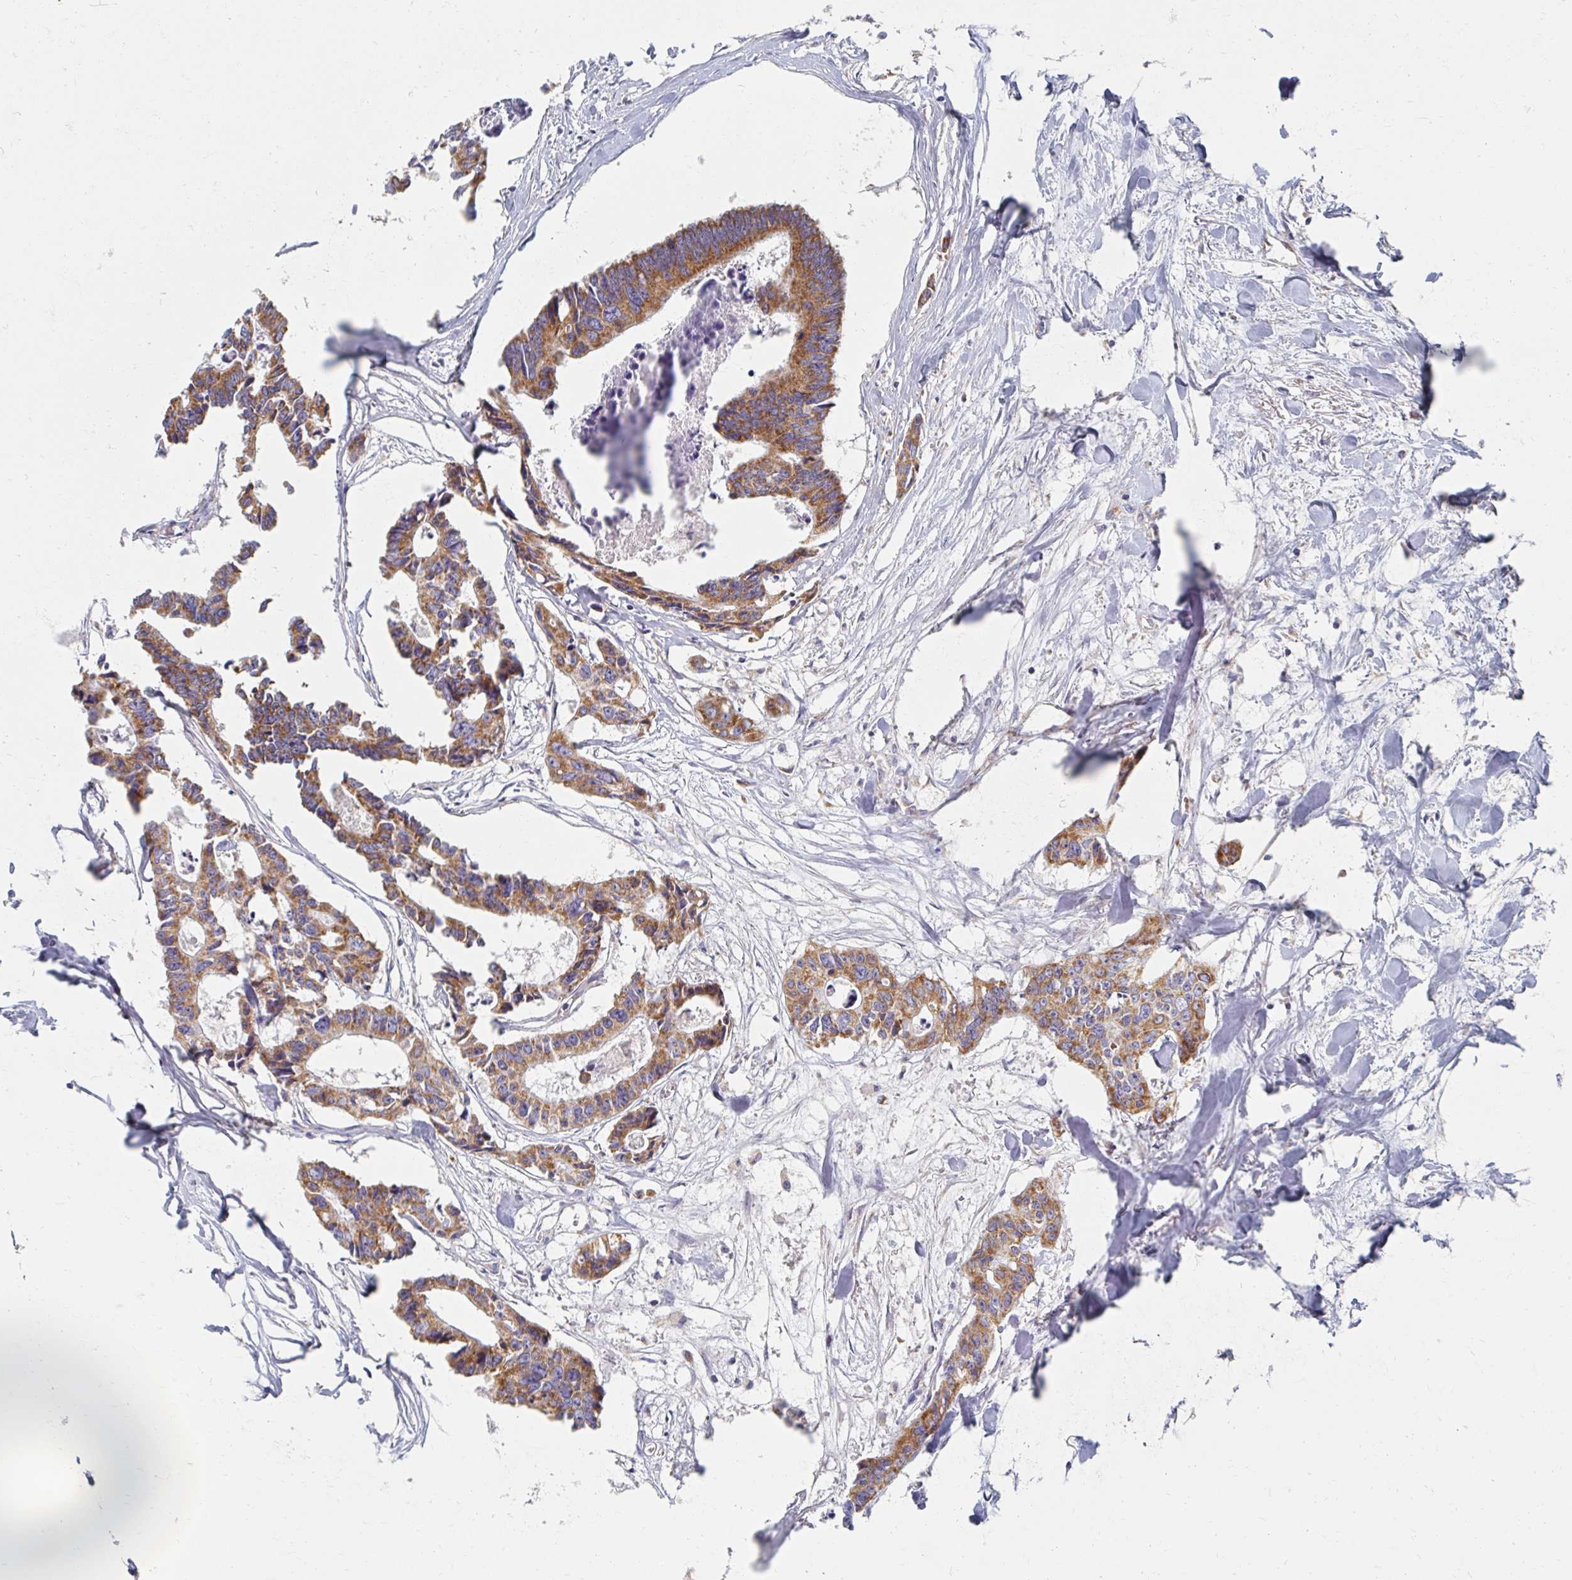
{"staining": {"intensity": "moderate", "quantity": ">75%", "location": "cytoplasmic/membranous"}, "tissue": "colorectal cancer", "cell_type": "Tumor cells", "image_type": "cancer", "snomed": [{"axis": "morphology", "description": "Adenocarcinoma, NOS"}, {"axis": "topography", "description": "Rectum"}], "caption": "DAB (3,3'-diaminobenzidine) immunohistochemical staining of human adenocarcinoma (colorectal) displays moderate cytoplasmic/membranous protein staining in approximately >75% of tumor cells.", "gene": "MAVS", "patient": {"sex": "male", "age": 57}}